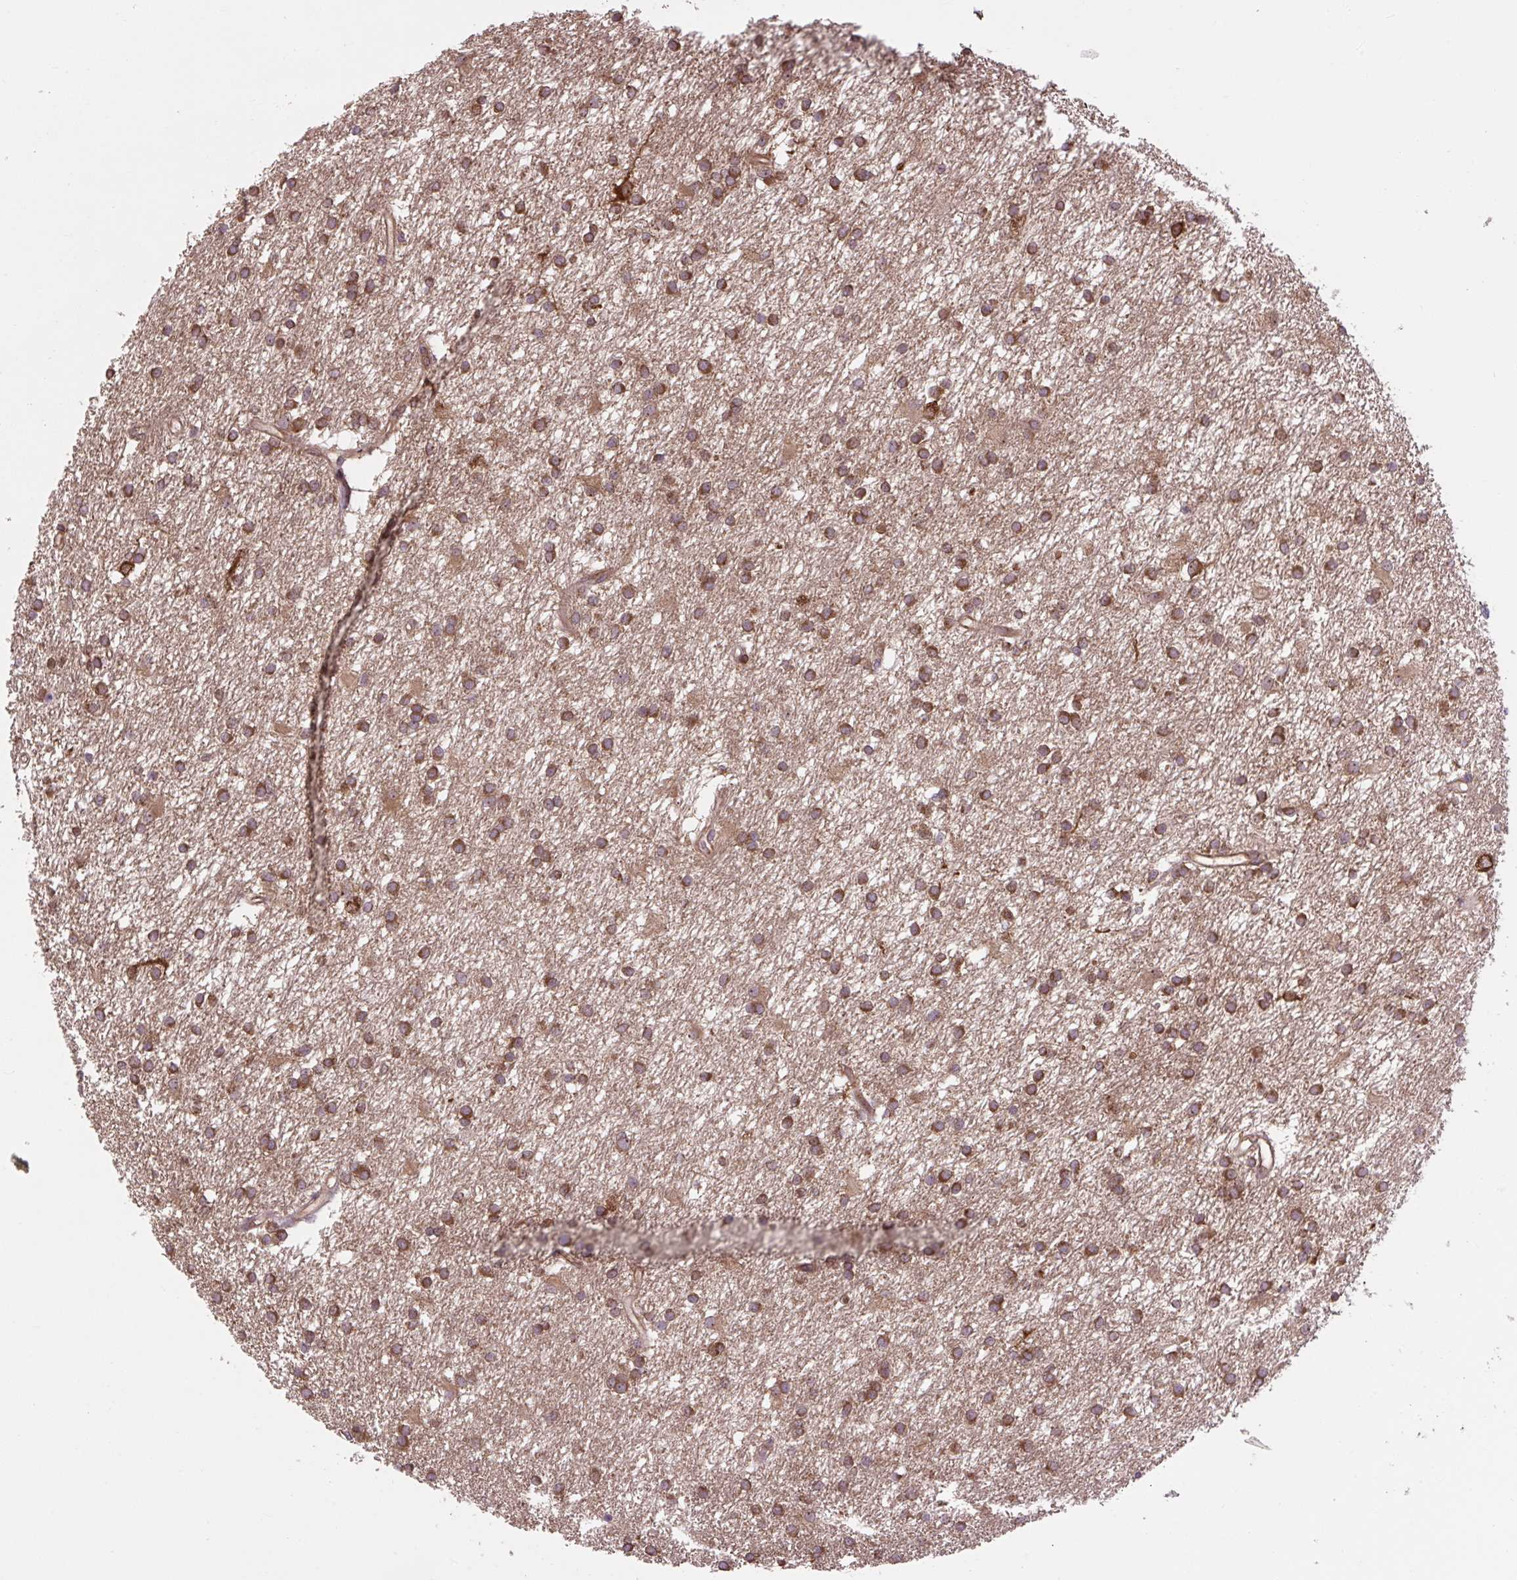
{"staining": {"intensity": "moderate", "quantity": ">75%", "location": "cytoplasmic/membranous"}, "tissue": "glioma", "cell_type": "Tumor cells", "image_type": "cancer", "snomed": [{"axis": "morphology", "description": "Glioma, malignant, High grade"}, {"axis": "topography", "description": "Brain"}], "caption": "This micrograph displays IHC staining of human high-grade glioma (malignant), with medium moderate cytoplasmic/membranous staining in approximately >75% of tumor cells.", "gene": "PLCG1", "patient": {"sex": "male", "age": 77}}